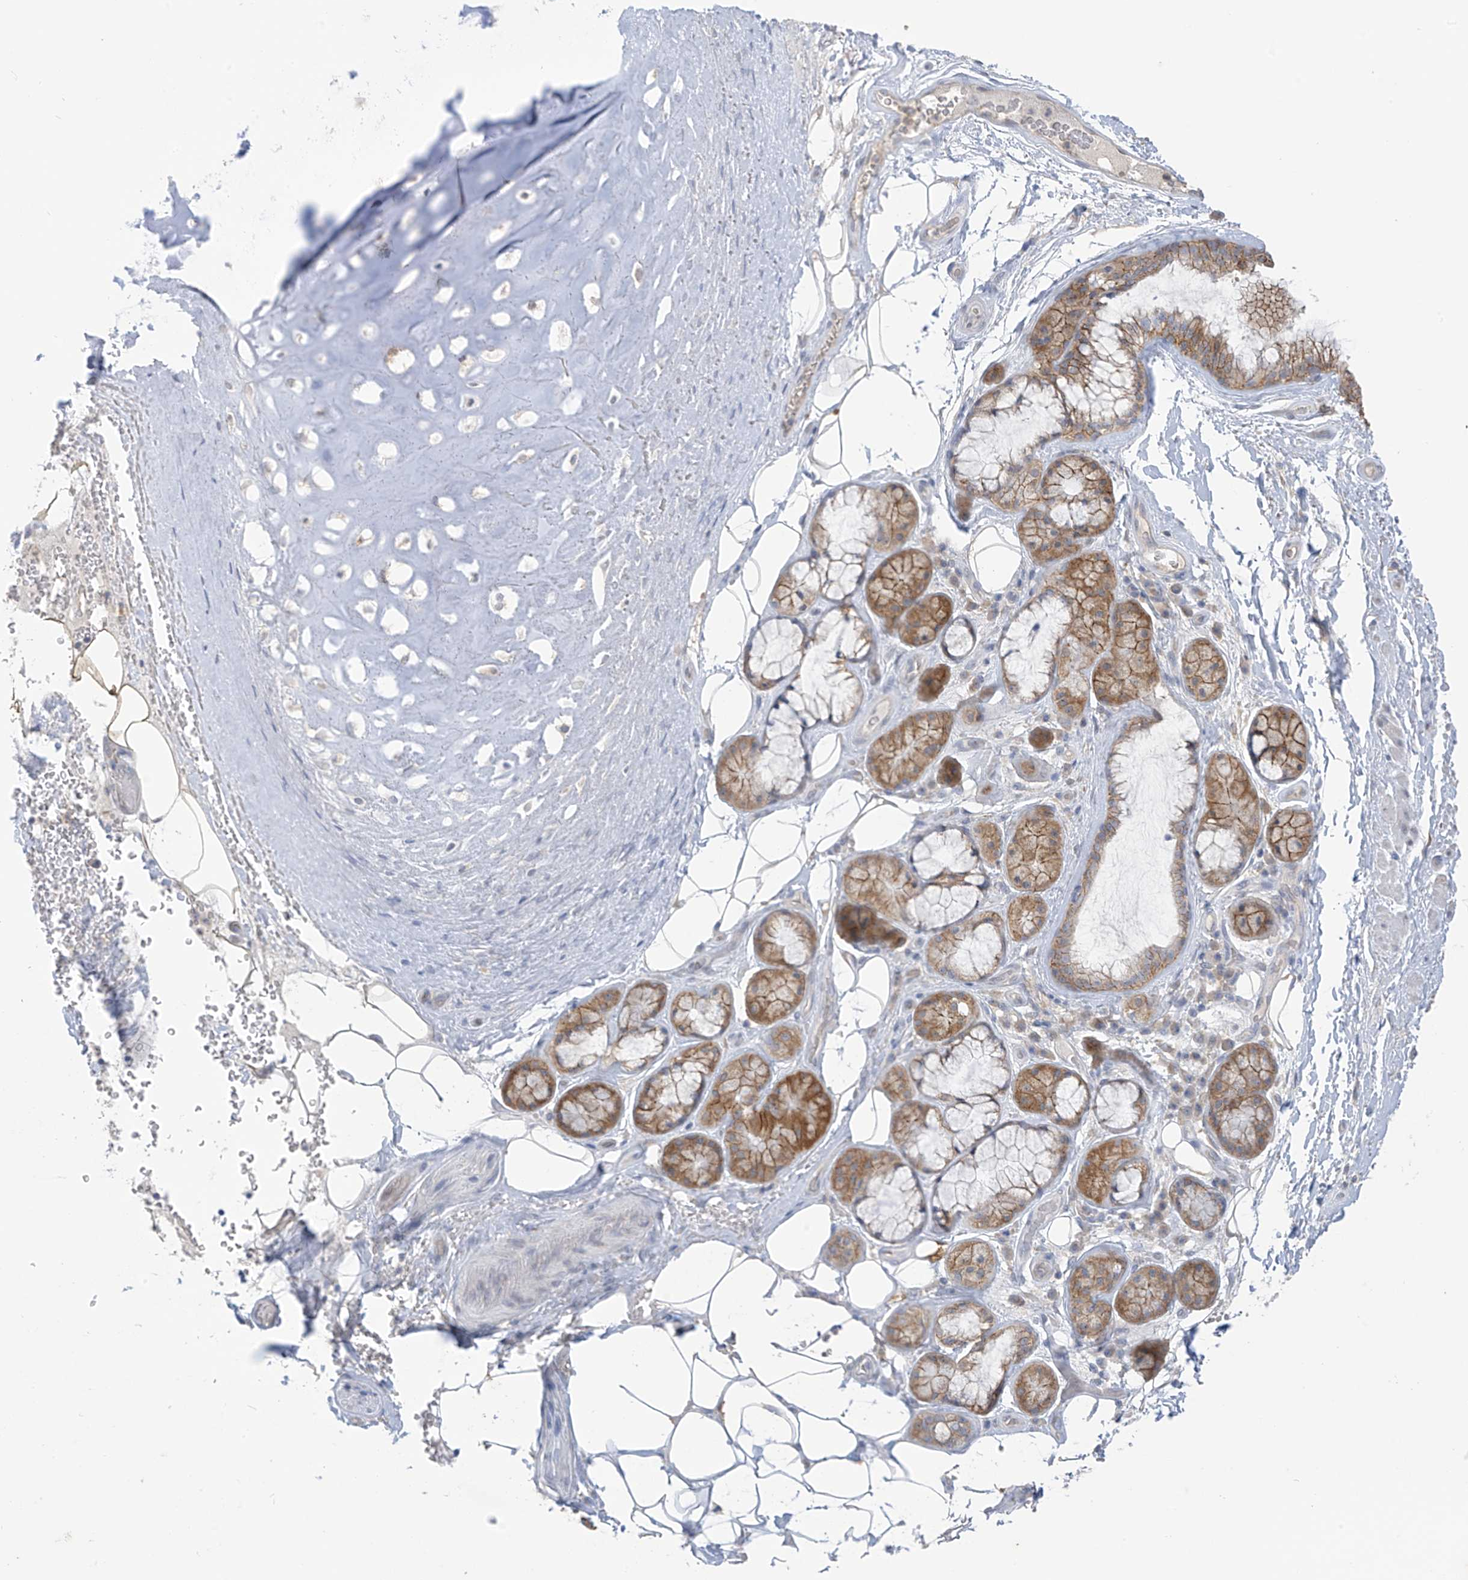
{"staining": {"intensity": "moderate", "quantity": ">75%", "location": "cytoplasmic/membranous"}, "tissue": "bronchus", "cell_type": "Respiratory epithelial cells", "image_type": "normal", "snomed": [{"axis": "morphology", "description": "Normal tissue, NOS"}, {"axis": "morphology", "description": "Squamous cell carcinoma, NOS"}, {"axis": "topography", "description": "Lymph node"}, {"axis": "topography", "description": "Bronchus"}, {"axis": "topography", "description": "Lung"}], "caption": "A high-resolution micrograph shows IHC staining of unremarkable bronchus, which shows moderate cytoplasmic/membranous positivity in about >75% of respiratory epithelial cells.", "gene": "KIAA1522", "patient": {"sex": "male", "age": 66}}